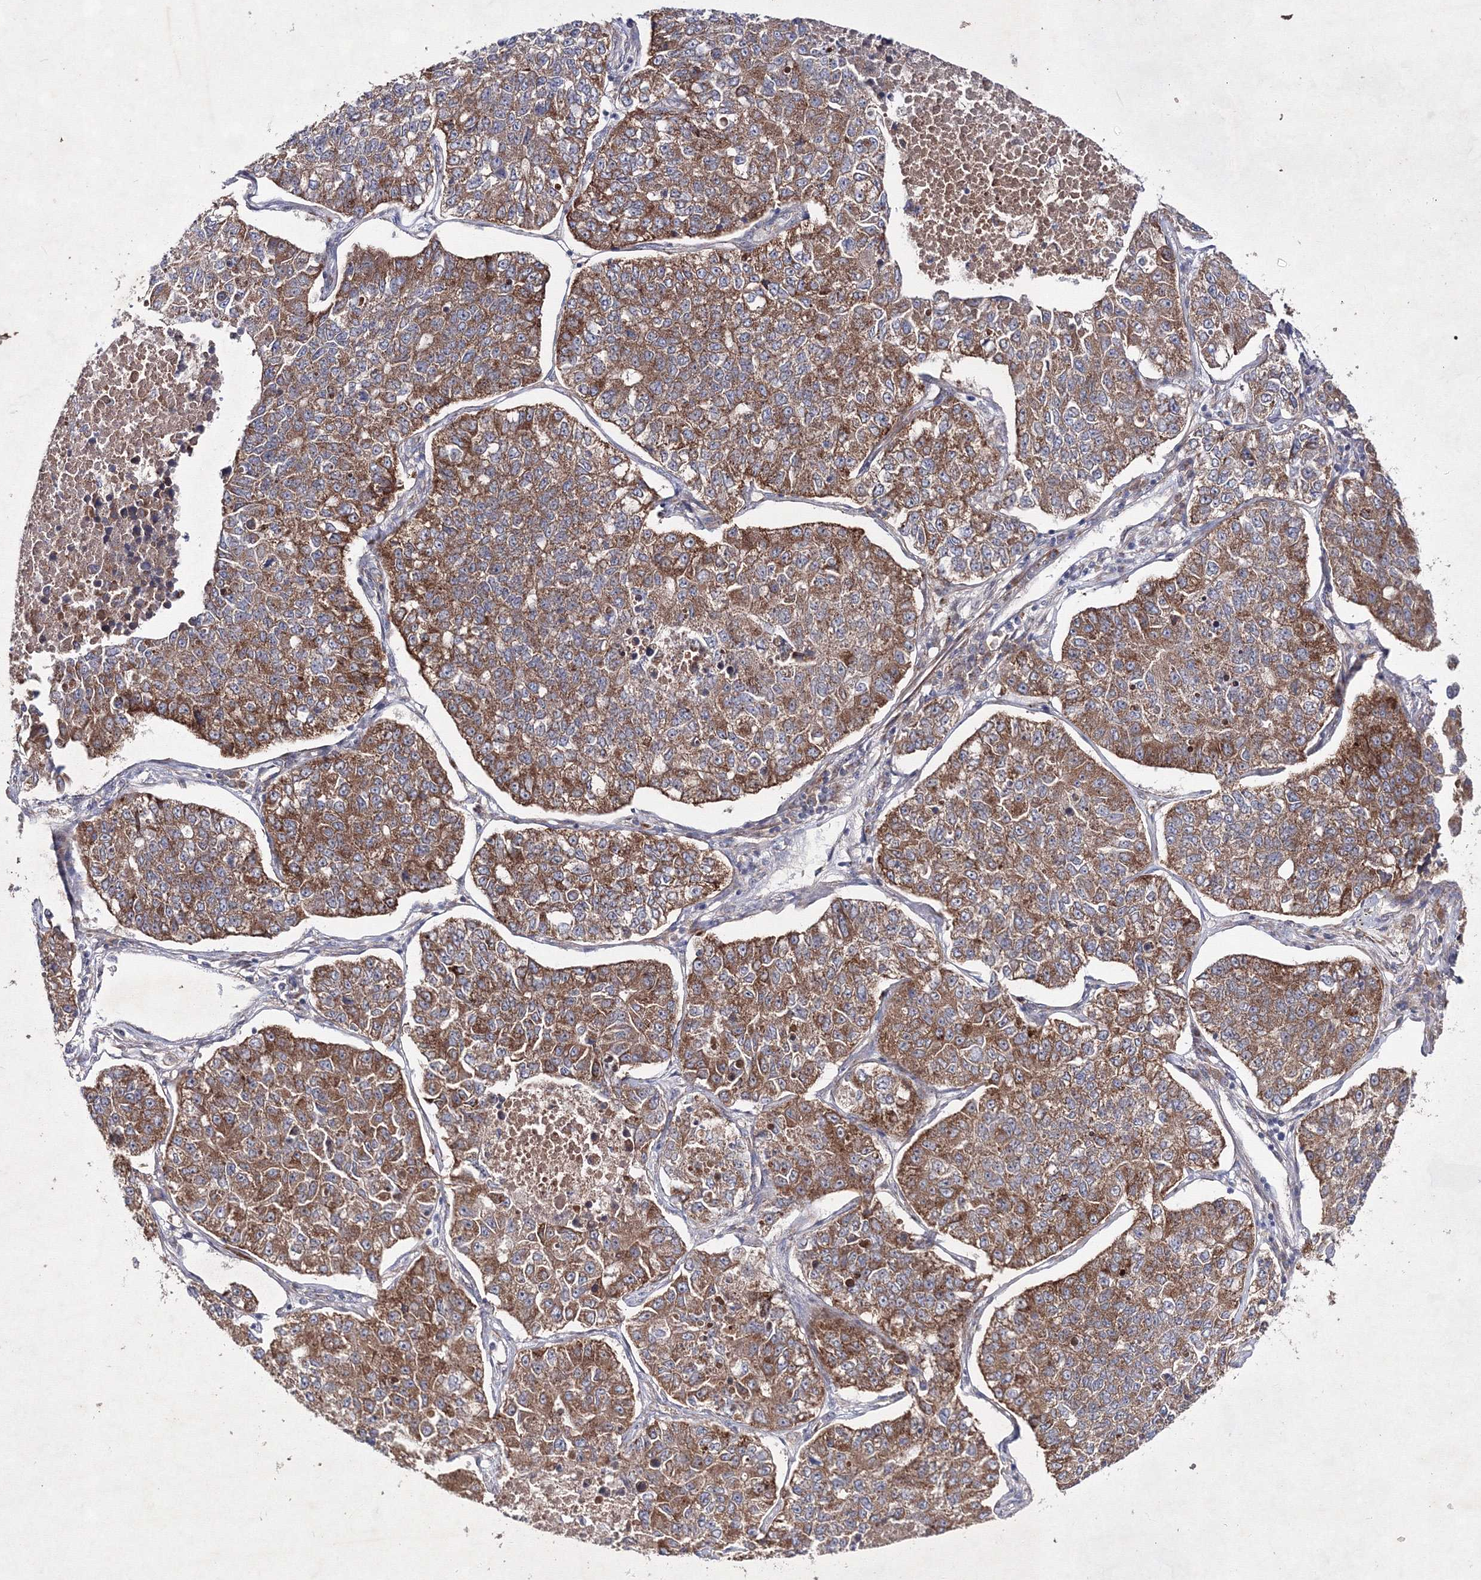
{"staining": {"intensity": "moderate", "quantity": ">75%", "location": "cytoplasmic/membranous"}, "tissue": "lung cancer", "cell_type": "Tumor cells", "image_type": "cancer", "snomed": [{"axis": "morphology", "description": "Adenocarcinoma, NOS"}, {"axis": "topography", "description": "Lung"}], "caption": "A photomicrograph of lung cancer (adenocarcinoma) stained for a protein displays moderate cytoplasmic/membranous brown staining in tumor cells. Nuclei are stained in blue.", "gene": "GFM1", "patient": {"sex": "male", "age": 49}}